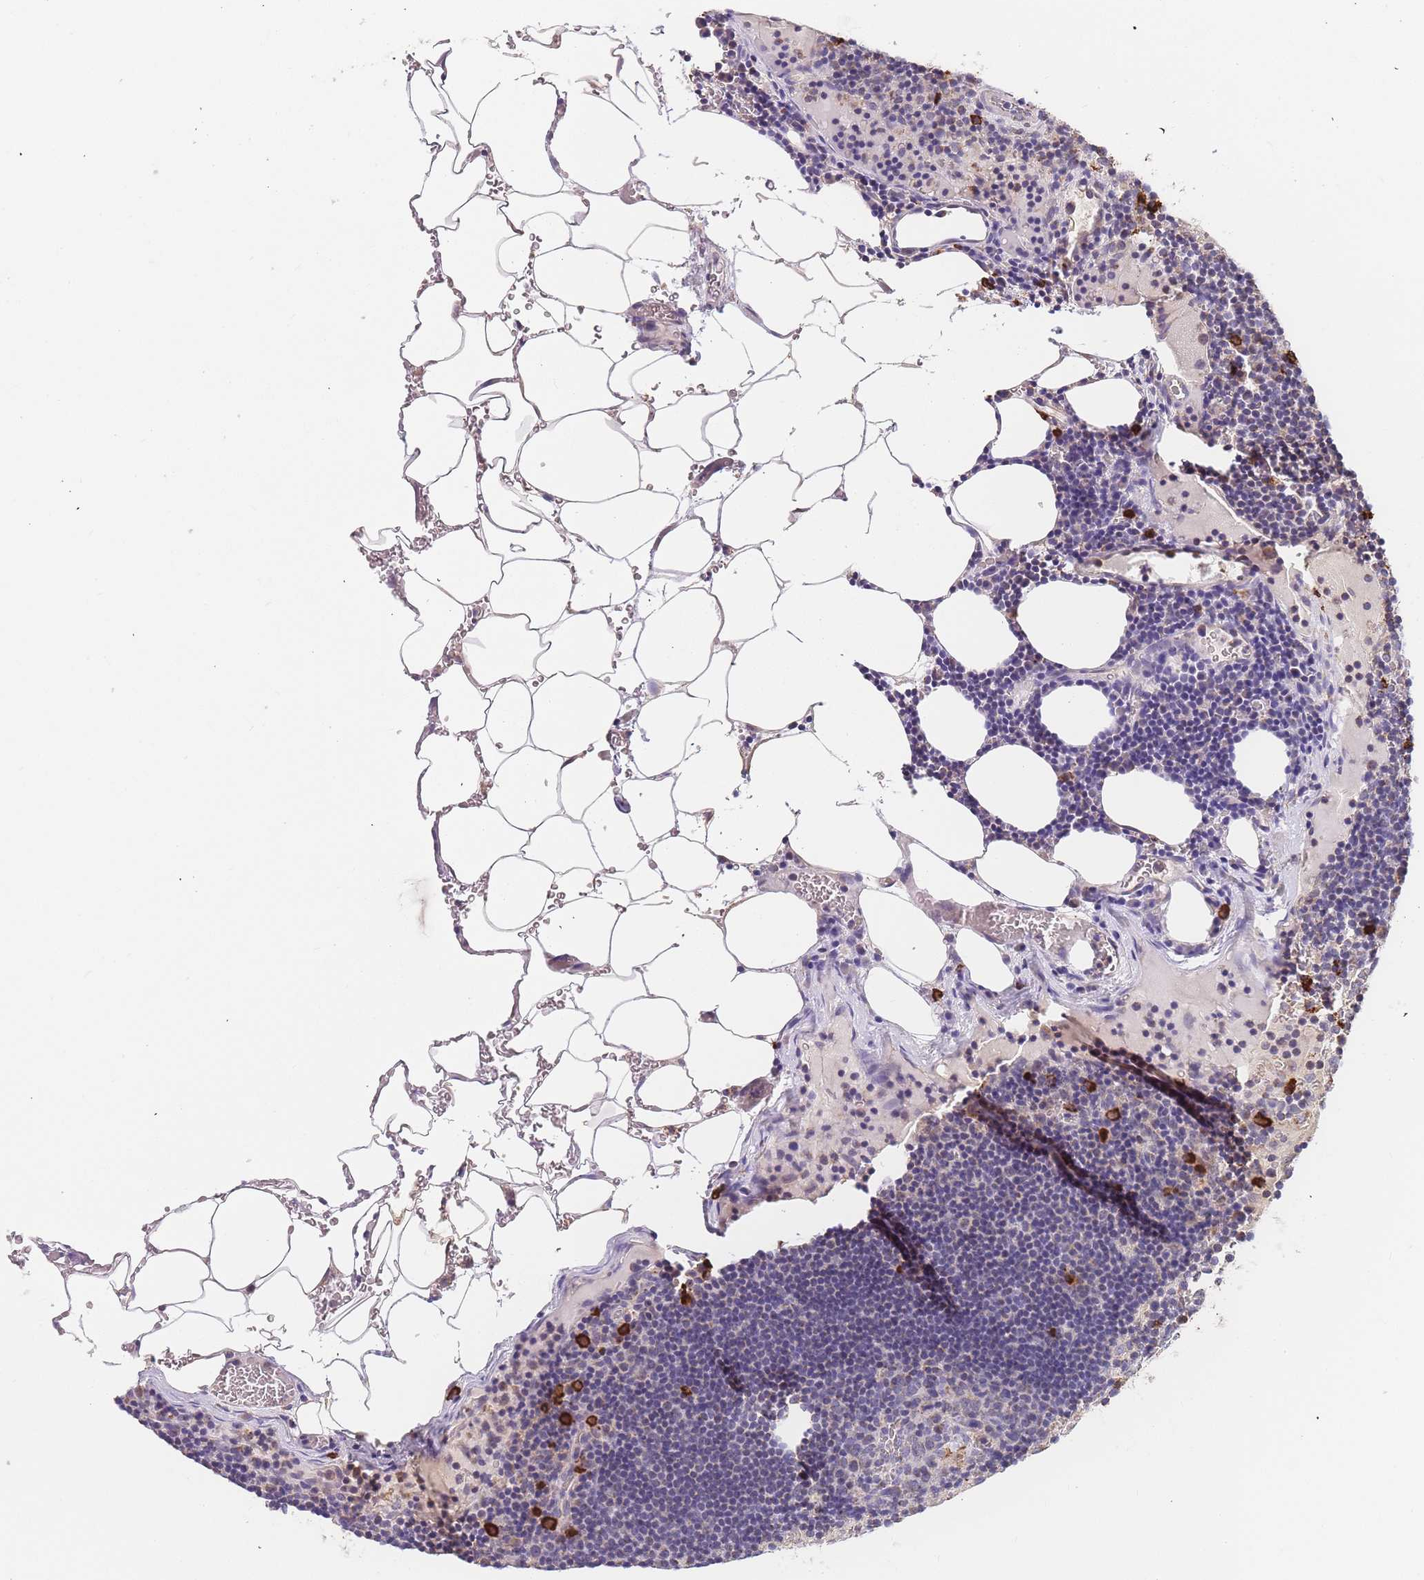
{"staining": {"intensity": "moderate", "quantity": "<25%", "location": "cytoplasmic/membranous"}, "tissue": "lymph node", "cell_type": "Germinal center cells", "image_type": "normal", "snomed": [{"axis": "morphology", "description": "Normal tissue, NOS"}, {"axis": "topography", "description": "Lymph node"}], "caption": "Lymph node stained with immunohistochemistry (IHC) reveals moderate cytoplasmic/membranous positivity in approximately <25% of germinal center cells. The protein is stained brown, and the nuclei are stained in blue (DAB IHC with brightfield microscopy, high magnification).", "gene": "ADCY9", "patient": {"sex": "male", "age": 53}}